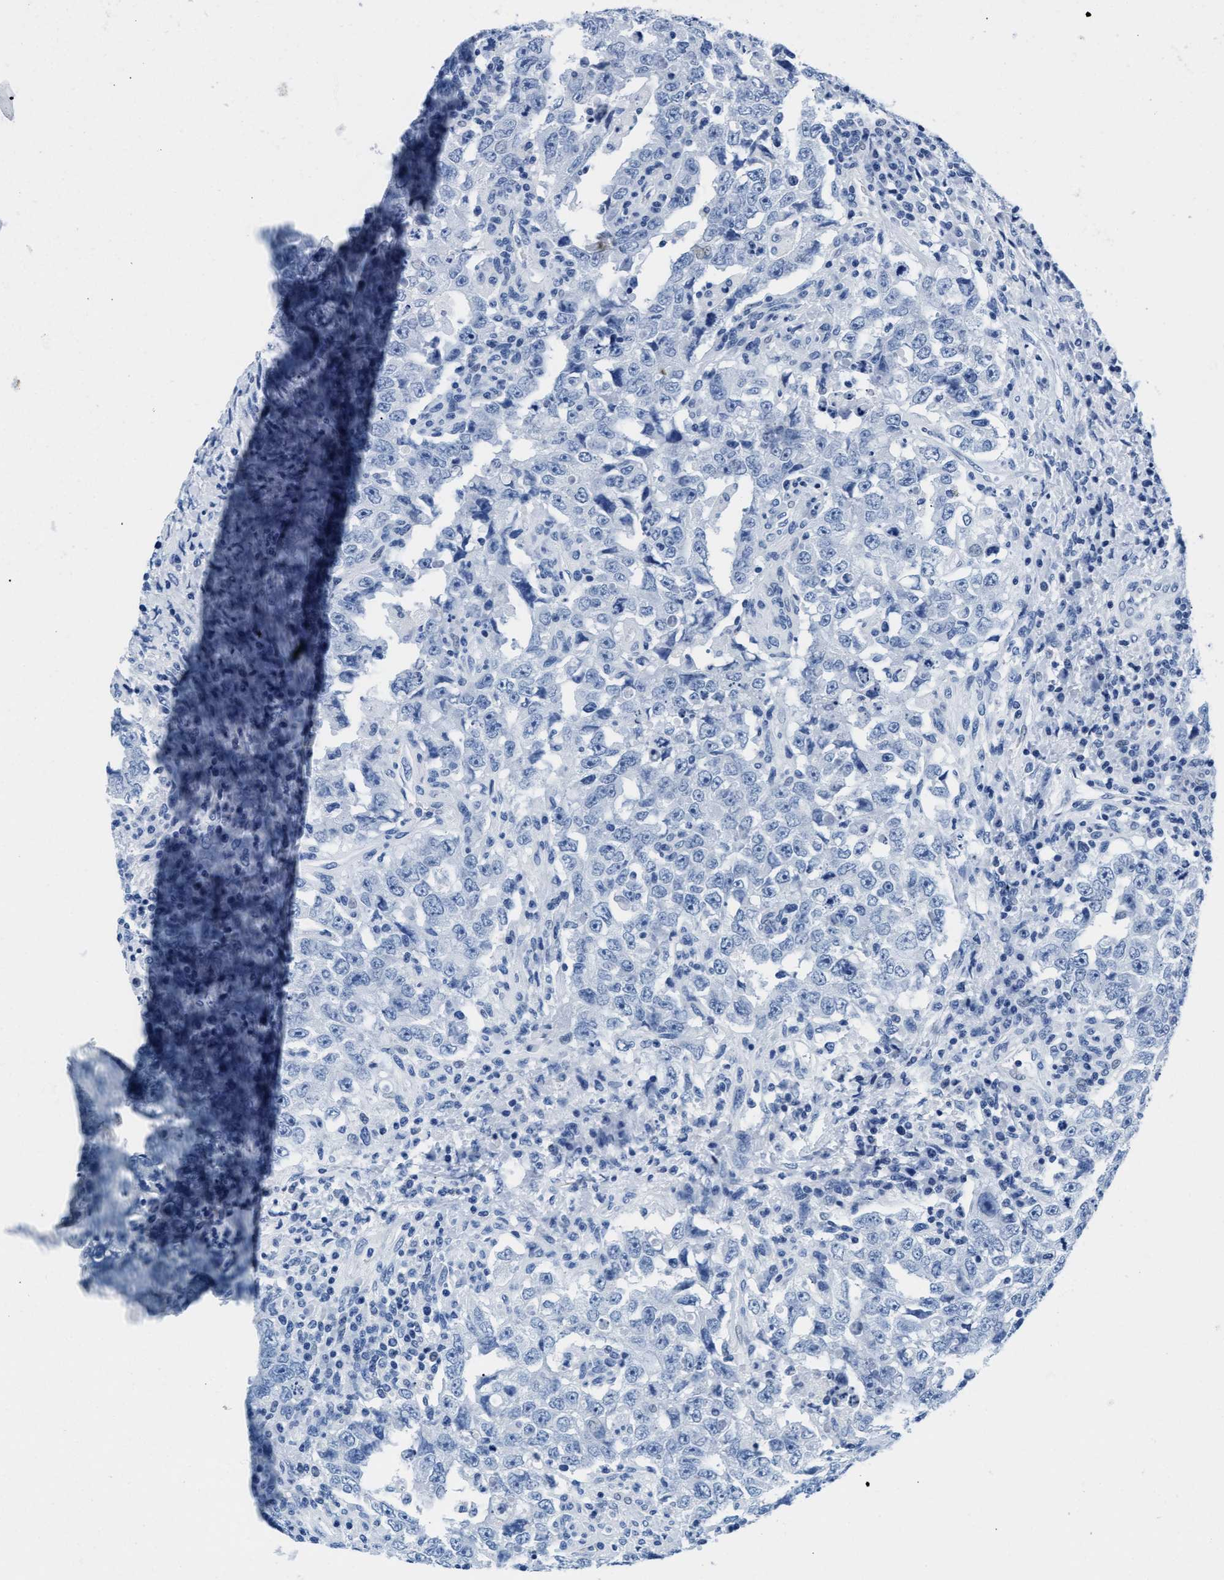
{"staining": {"intensity": "negative", "quantity": "none", "location": "none"}, "tissue": "testis cancer", "cell_type": "Tumor cells", "image_type": "cancer", "snomed": [{"axis": "morphology", "description": "Carcinoma, Embryonal, NOS"}, {"axis": "topography", "description": "Testis"}], "caption": "Embryonal carcinoma (testis) stained for a protein using immunohistochemistry (IHC) demonstrates no staining tumor cells.", "gene": "MMP8", "patient": {"sex": "male", "age": 26}}